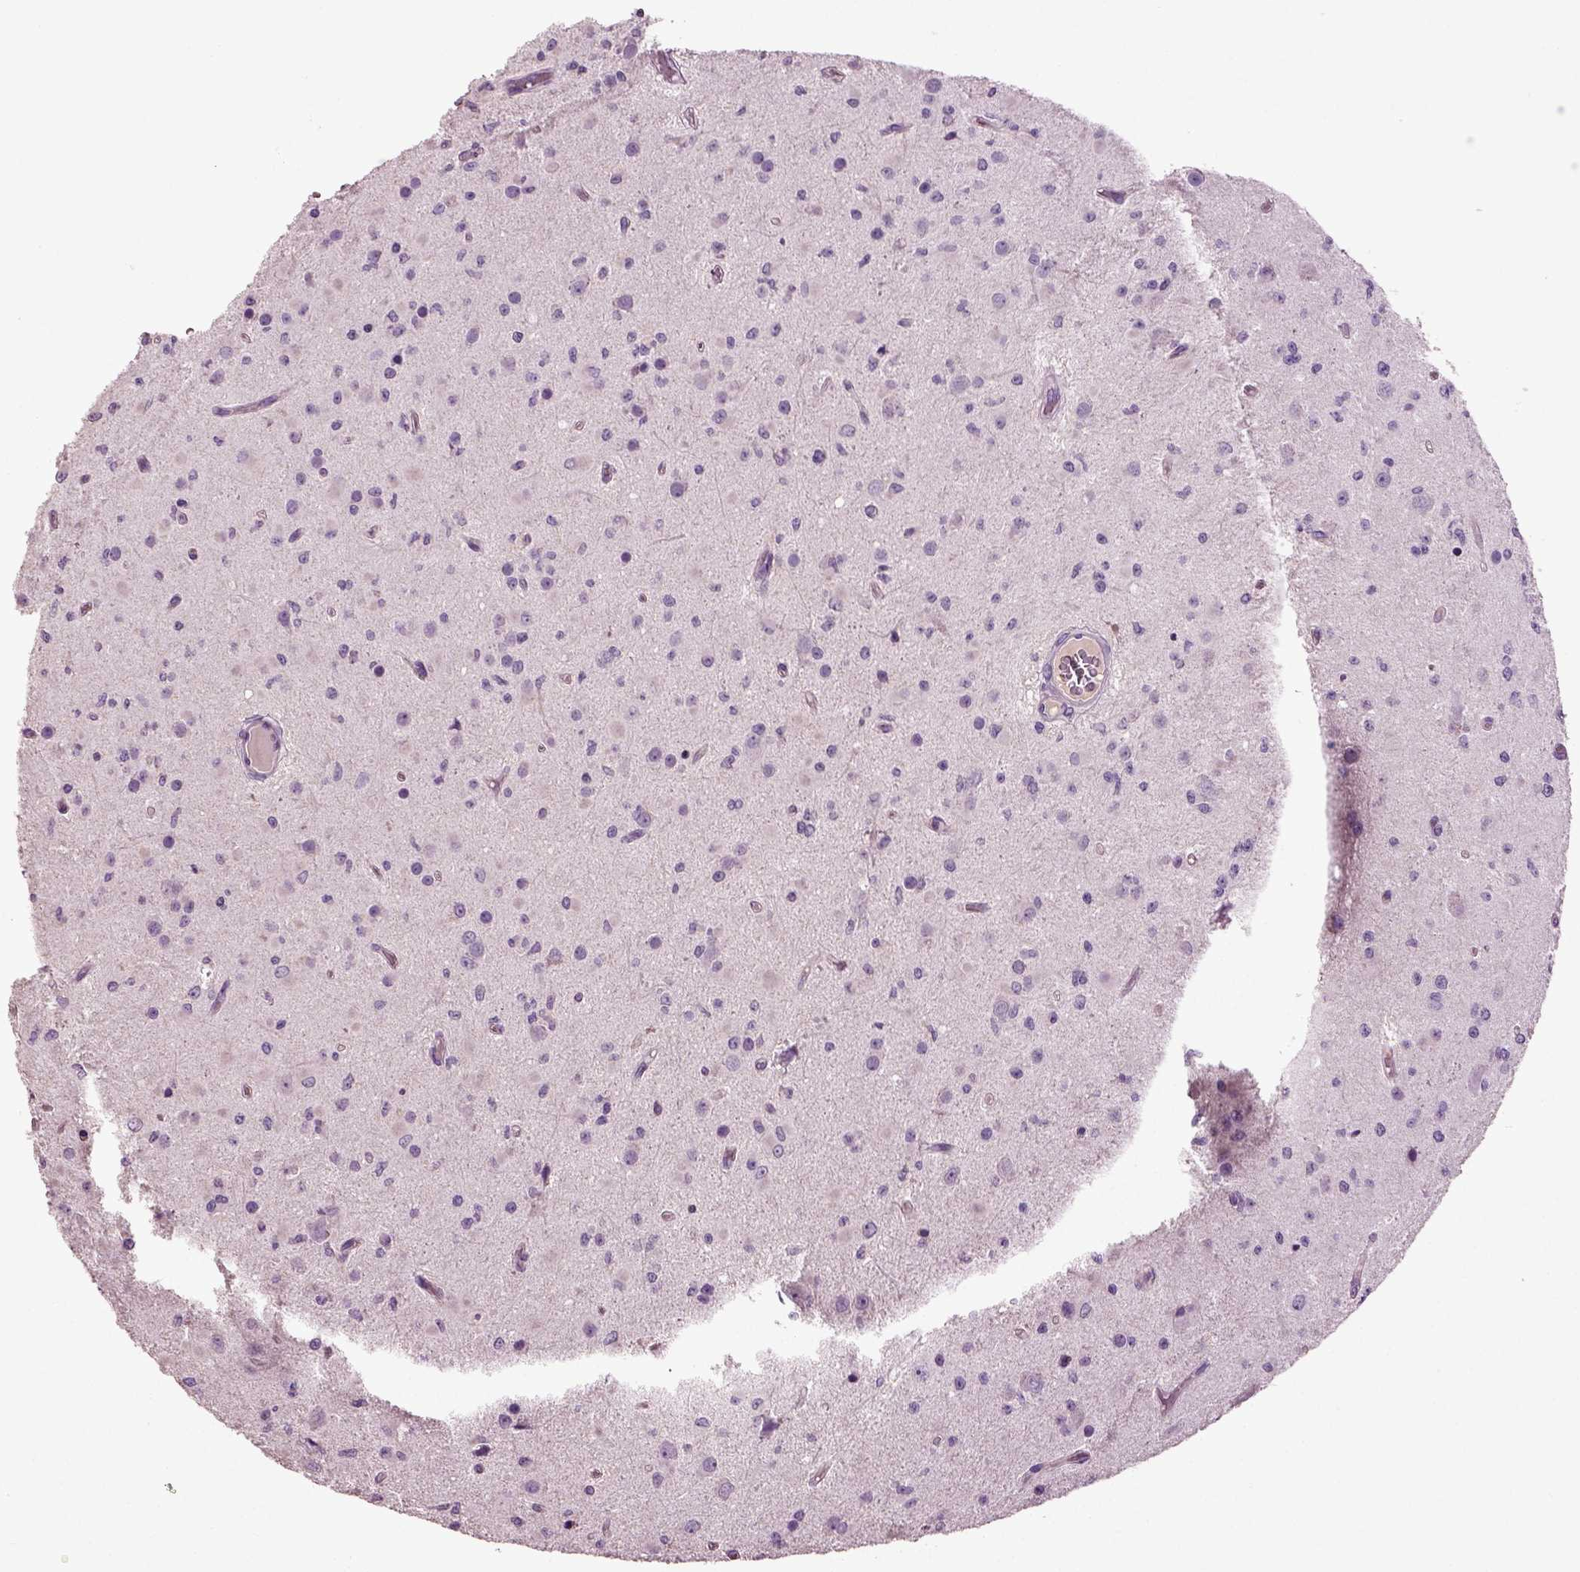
{"staining": {"intensity": "negative", "quantity": "none", "location": "none"}, "tissue": "glioma", "cell_type": "Tumor cells", "image_type": "cancer", "snomed": [{"axis": "morphology", "description": "Glioma, malignant, Low grade"}, {"axis": "topography", "description": "Brain"}], "caption": "A high-resolution micrograph shows immunohistochemistry staining of low-grade glioma (malignant), which demonstrates no significant expression in tumor cells.", "gene": "DEFB118", "patient": {"sex": "female", "age": 45}}